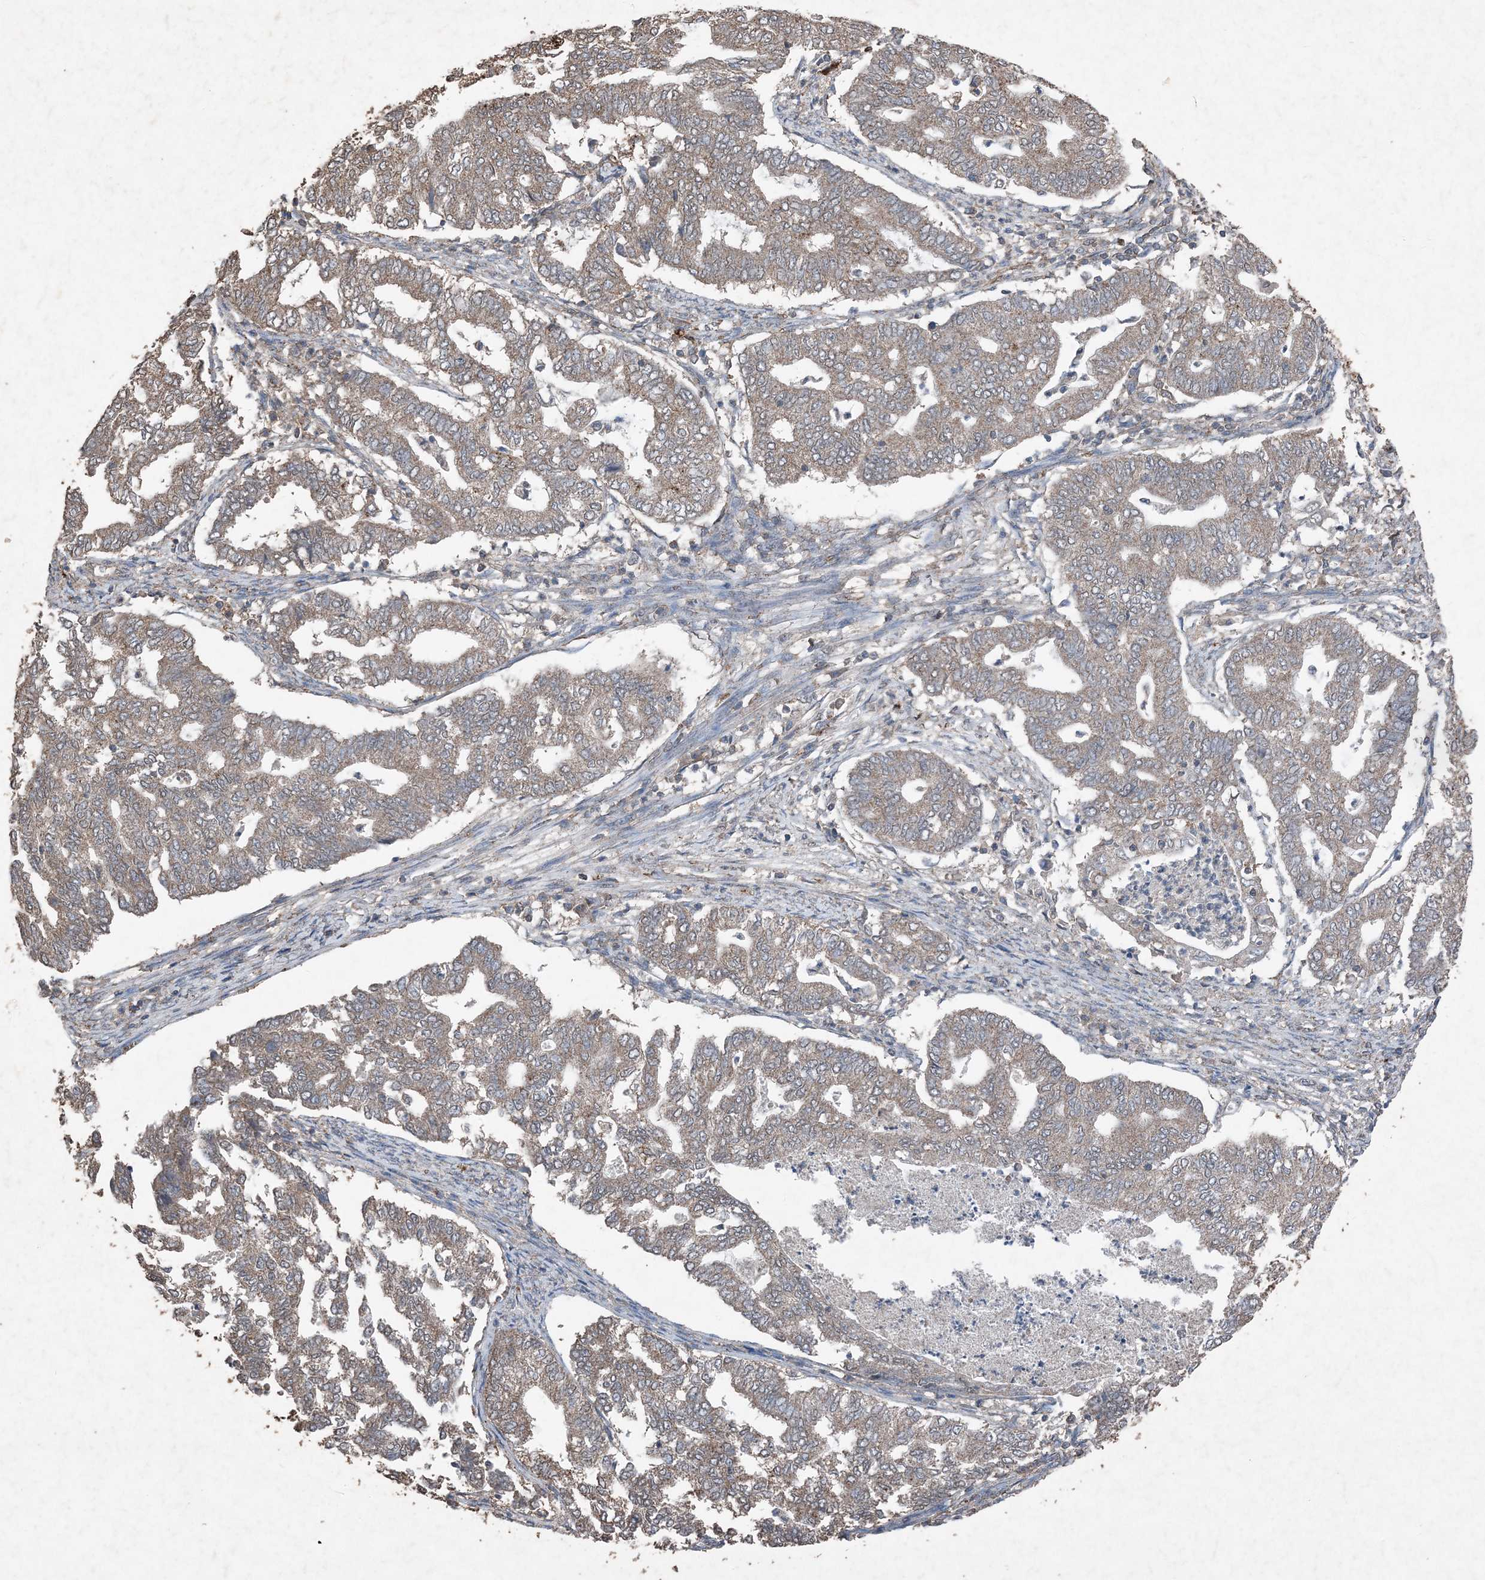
{"staining": {"intensity": "weak", "quantity": ">75%", "location": "cytoplasmic/membranous"}, "tissue": "endometrial cancer", "cell_type": "Tumor cells", "image_type": "cancer", "snomed": [{"axis": "morphology", "description": "Adenocarcinoma, NOS"}, {"axis": "topography", "description": "Endometrium"}], "caption": "Brown immunohistochemical staining in endometrial adenocarcinoma exhibits weak cytoplasmic/membranous positivity in approximately >75% of tumor cells.", "gene": "FCN3", "patient": {"sex": "female", "age": 79}}